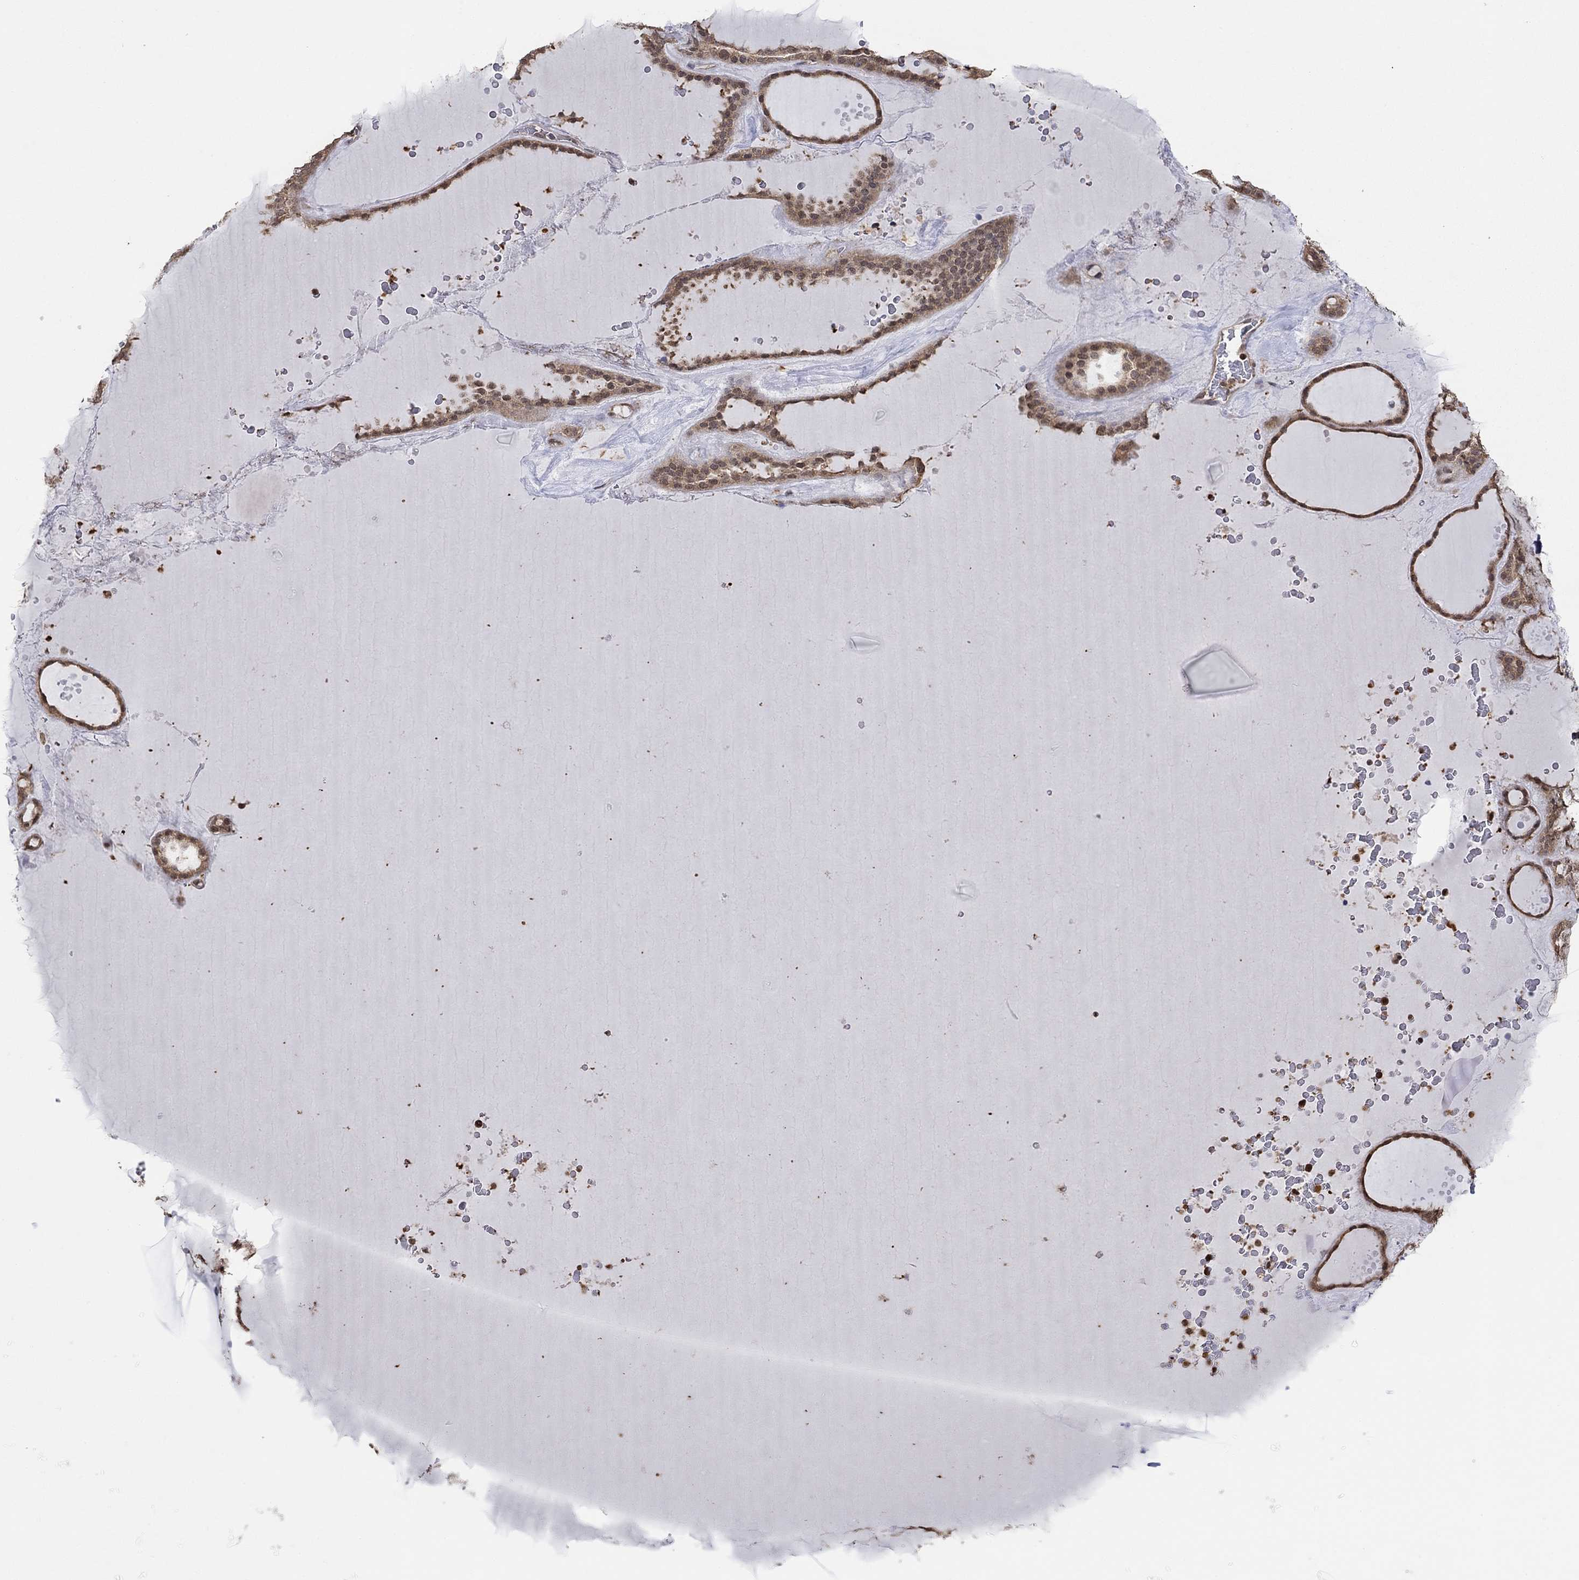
{"staining": {"intensity": "moderate", "quantity": ">75%", "location": "cytoplasmic/membranous"}, "tissue": "thyroid gland", "cell_type": "Glandular cells", "image_type": "normal", "snomed": [{"axis": "morphology", "description": "Normal tissue, NOS"}, {"axis": "topography", "description": "Thyroid gland"}], "caption": "Immunohistochemical staining of benign human thyroid gland demonstrates moderate cytoplasmic/membranous protein staining in approximately >75% of glandular cells. The staining was performed using DAB to visualize the protein expression in brown, while the nuclei were stained in blue with hematoxylin (Magnification: 20x).", "gene": "RNF114", "patient": {"sex": "male", "age": 63}}